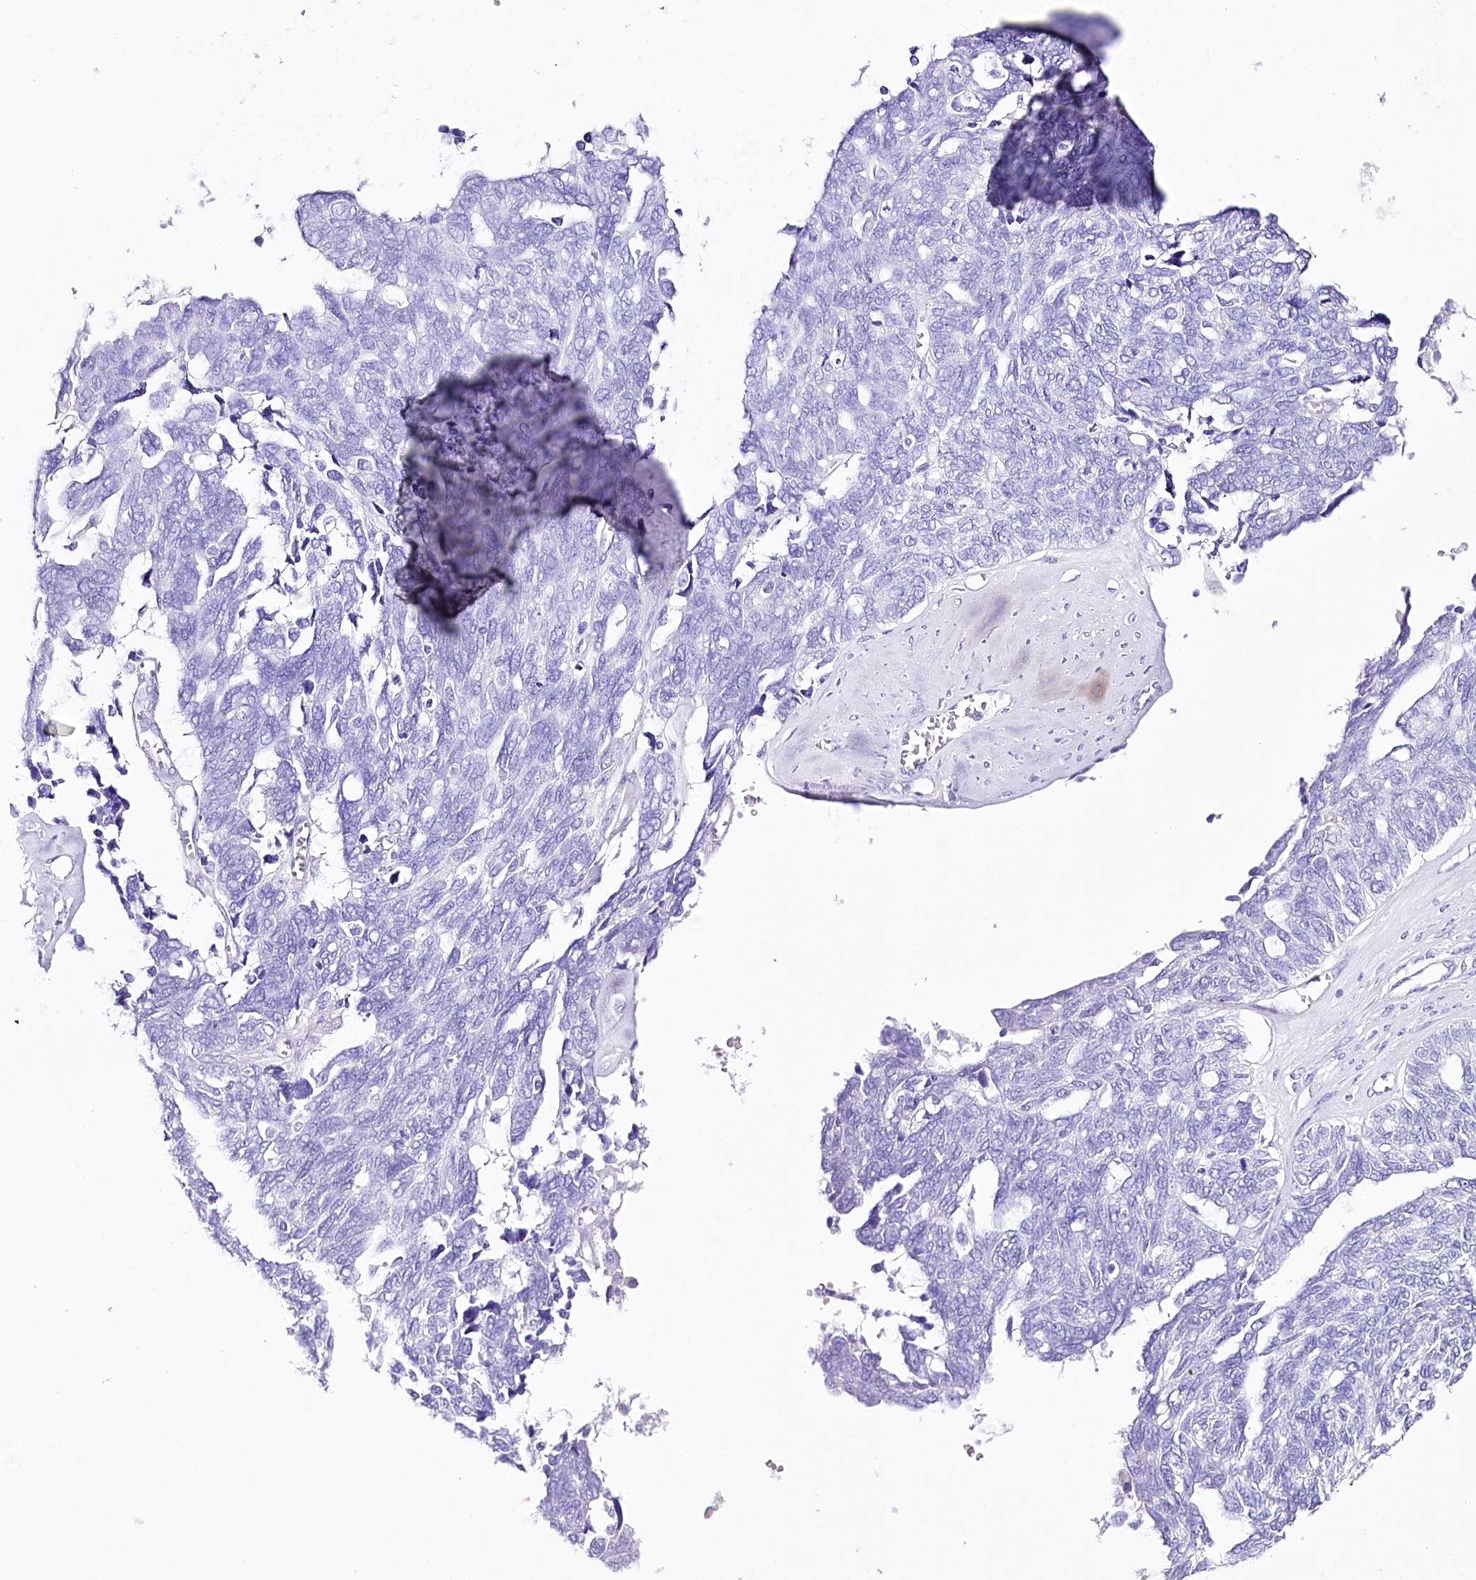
{"staining": {"intensity": "negative", "quantity": "none", "location": "none"}, "tissue": "ovarian cancer", "cell_type": "Tumor cells", "image_type": "cancer", "snomed": [{"axis": "morphology", "description": "Cystadenocarcinoma, serous, NOS"}, {"axis": "topography", "description": "Ovary"}], "caption": "Immunohistochemistry of human serous cystadenocarcinoma (ovarian) exhibits no staining in tumor cells. (DAB IHC, high magnification).", "gene": "CSN3", "patient": {"sex": "female", "age": 79}}